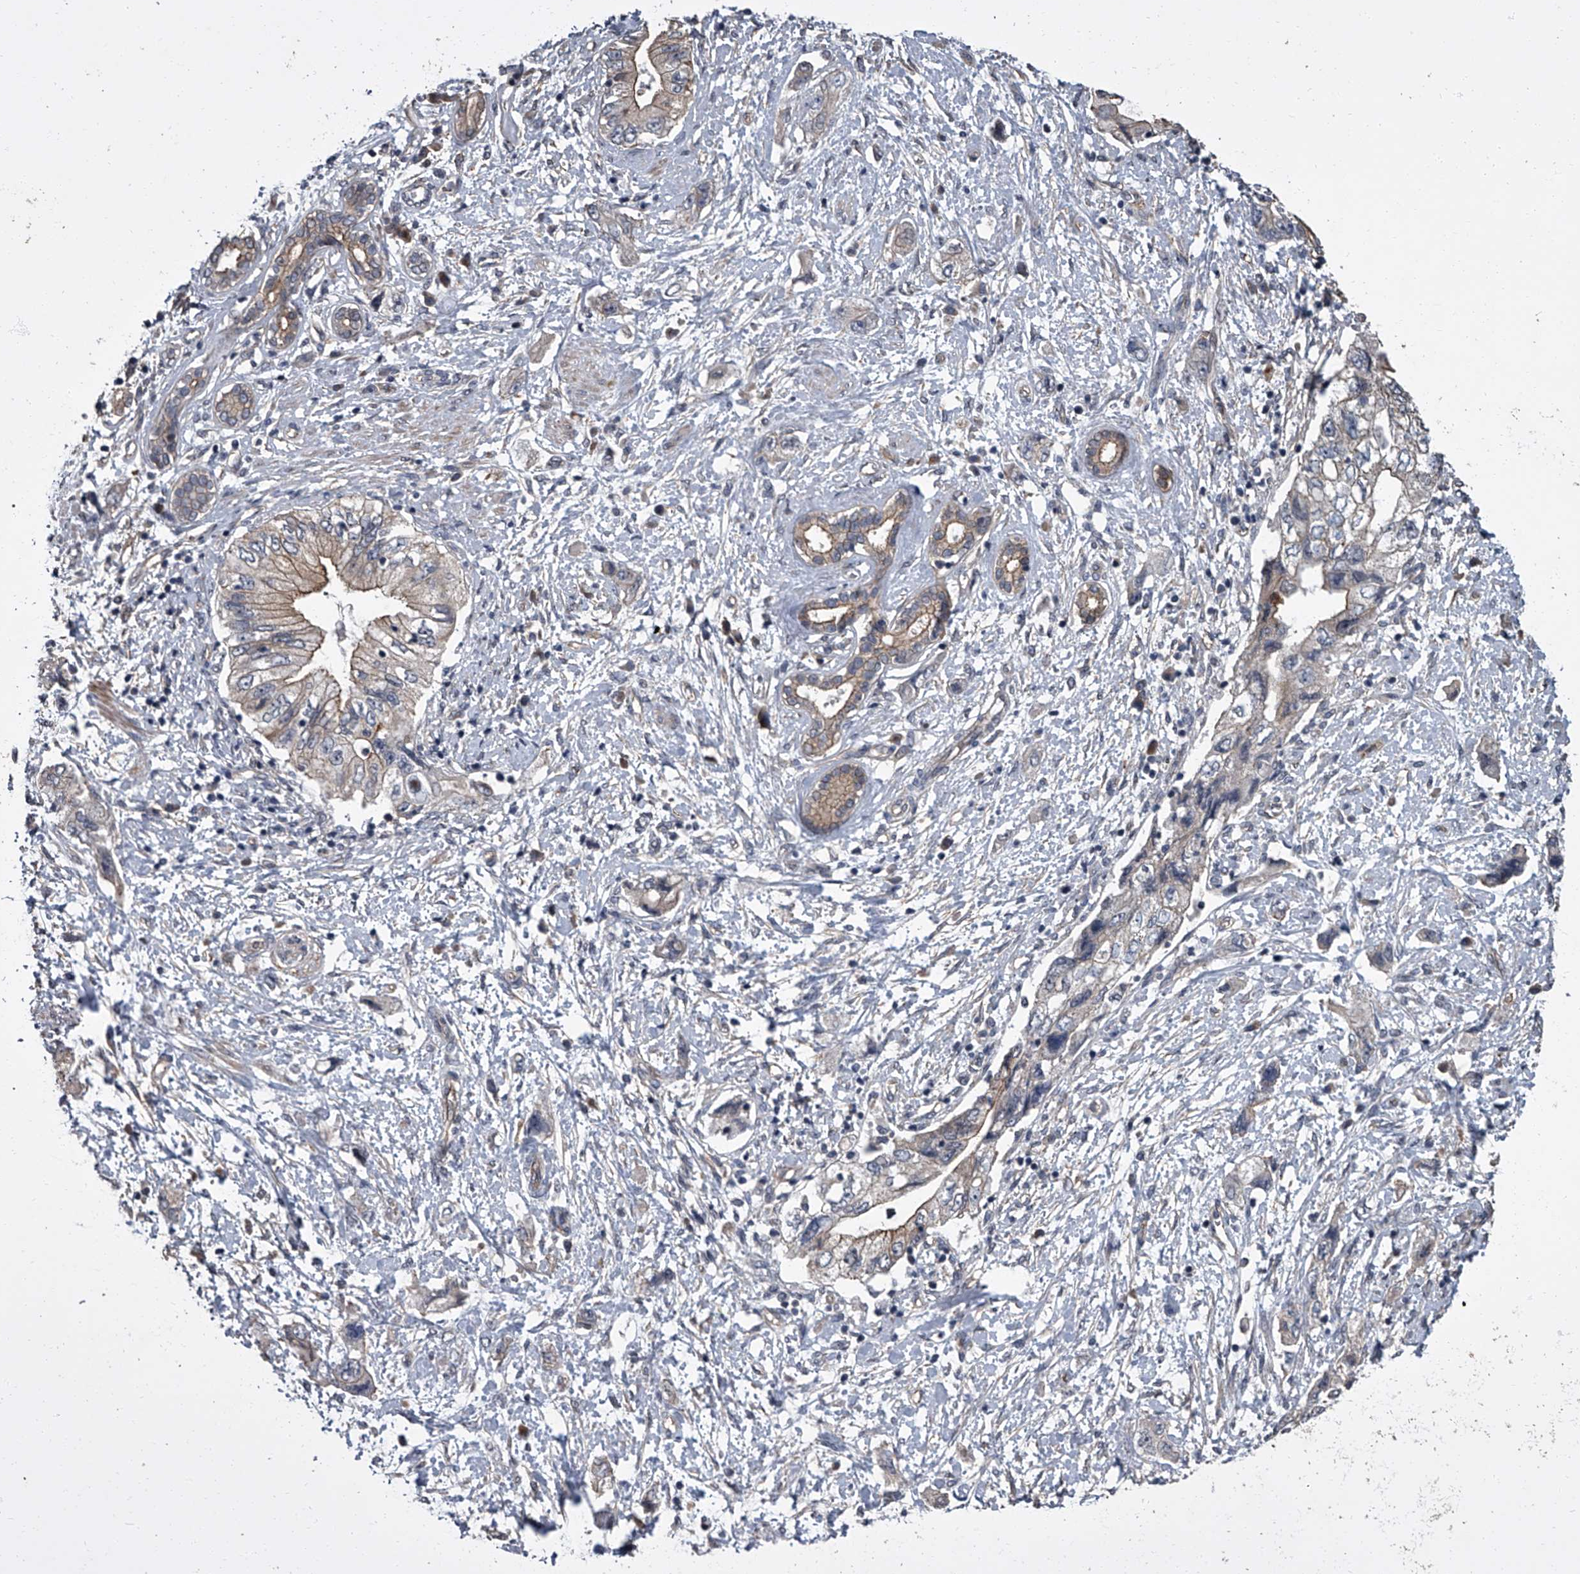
{"staining": {"intensity": "strong", "quantity": "25%-75%", "location": "cytoplasmic/membranous"}, "tissue": "pancreatic cancer", "cell_type": "Tumor cells", "image_type": "cancer", "snomed": [{"axis": "morphology", "description": "Adenocarcinoma, NOS"}, {"axis": "topography", "description": "Pancreas"}], "caption": "Pancreatic cancer (adenocarcinoma) stained for a protein (brown) shows strong cytoplasmic/membranous positive staining in approximately 25%-75% of tumor cells.", "gene": "SIRT4", "patient": {"sex": "female", "age": 73}}